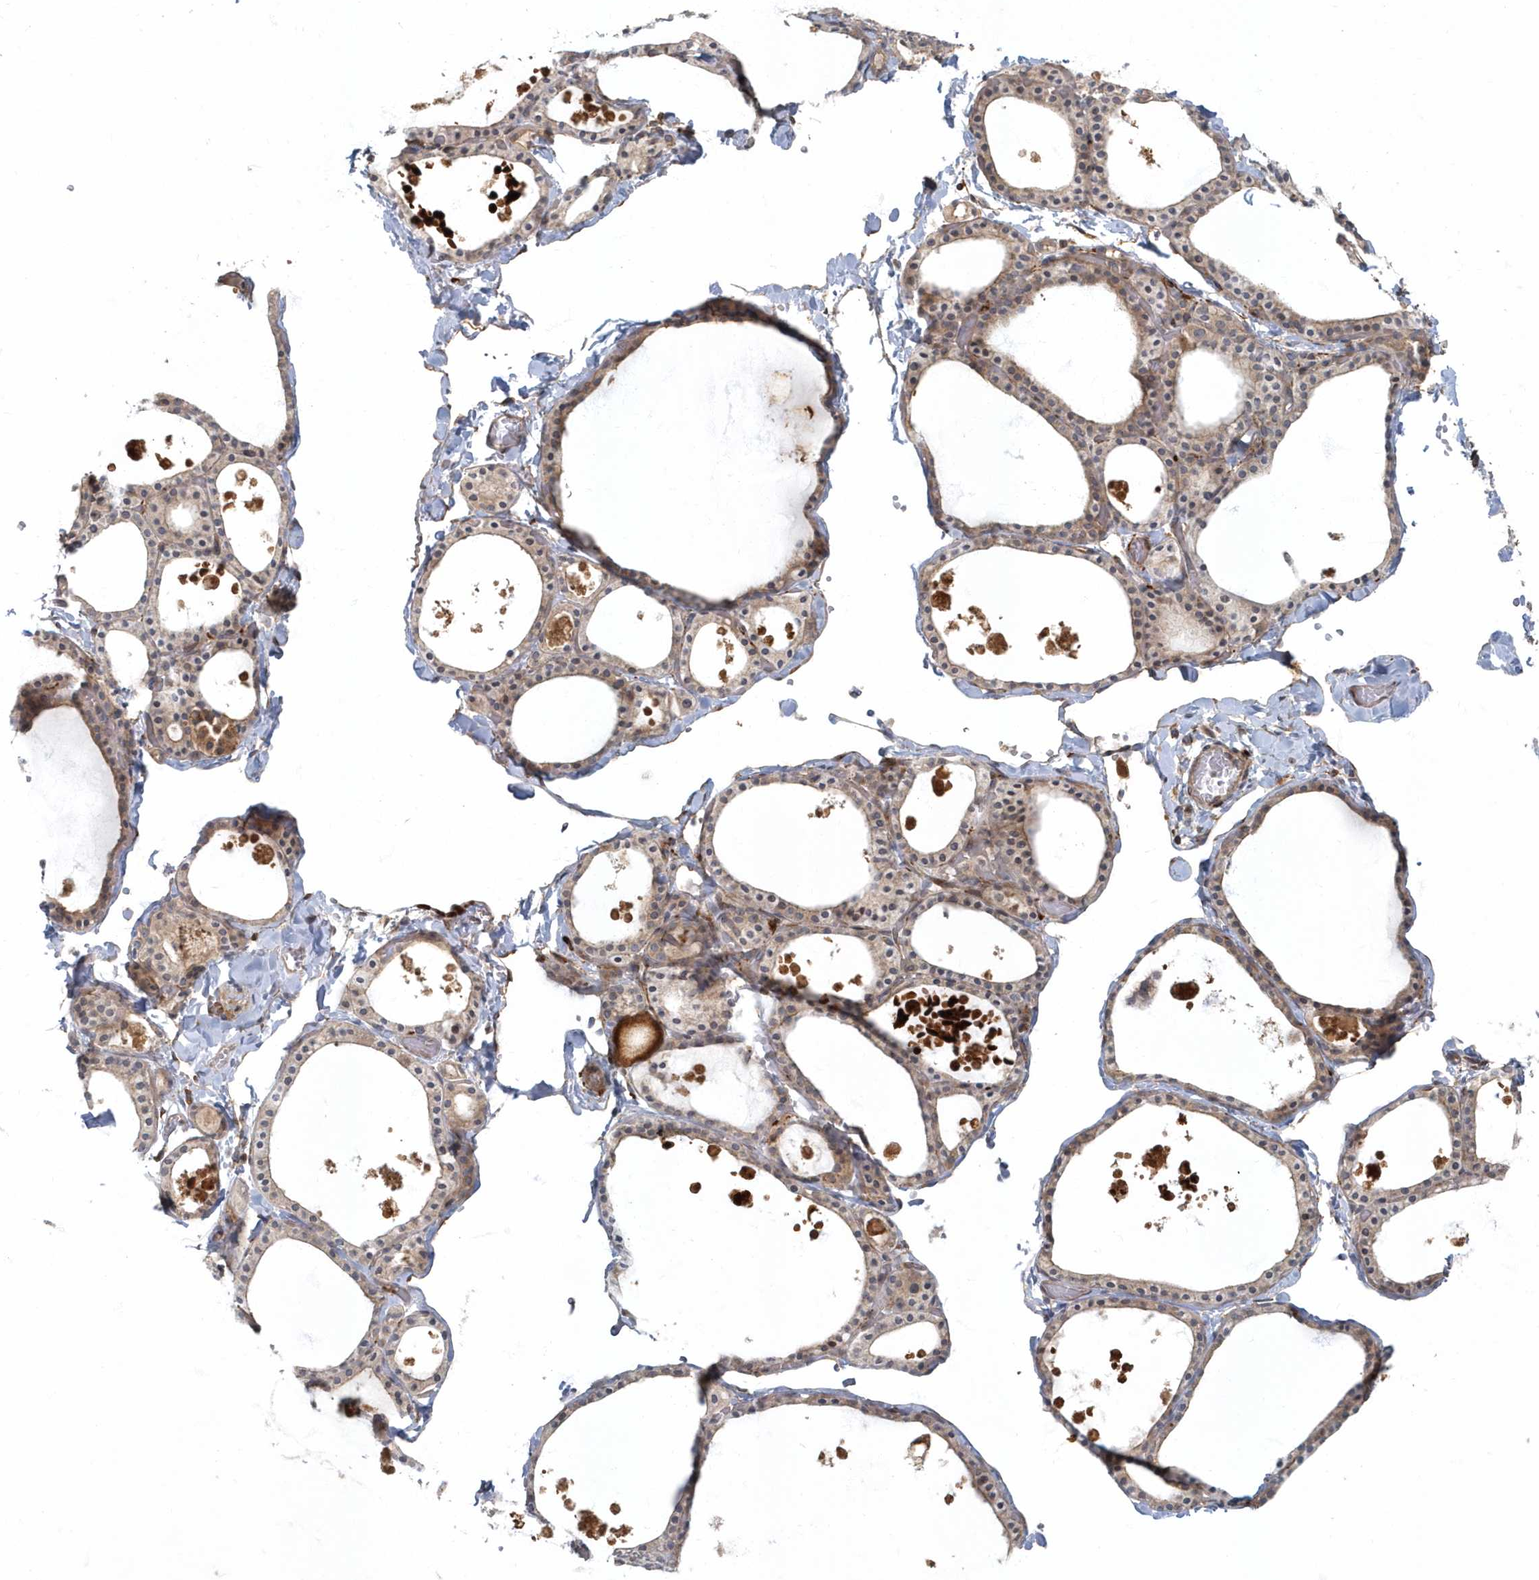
{"staining": {"intensity": "moderate", "quantity": ">75%", "location": "cytoplasmic/membranous"}, "tissue": "thyroid gland", "cell_type": "Glandular cells", "image_type": "normal", "snomed": [{"axis": "morphology", "description": "Normal tissue, NOS"}, {"axis": "topography", "description": "Thyroid gland"}], "caption": "About >75% of glandular cells in normal human thyroid gland demonstrate moderate cytoplasmic/membranous protein staining as visualized by brown immunohistochemical staining.", "gene": "ARHGEF38", "patient": {"sex": "male", "age": 56}}